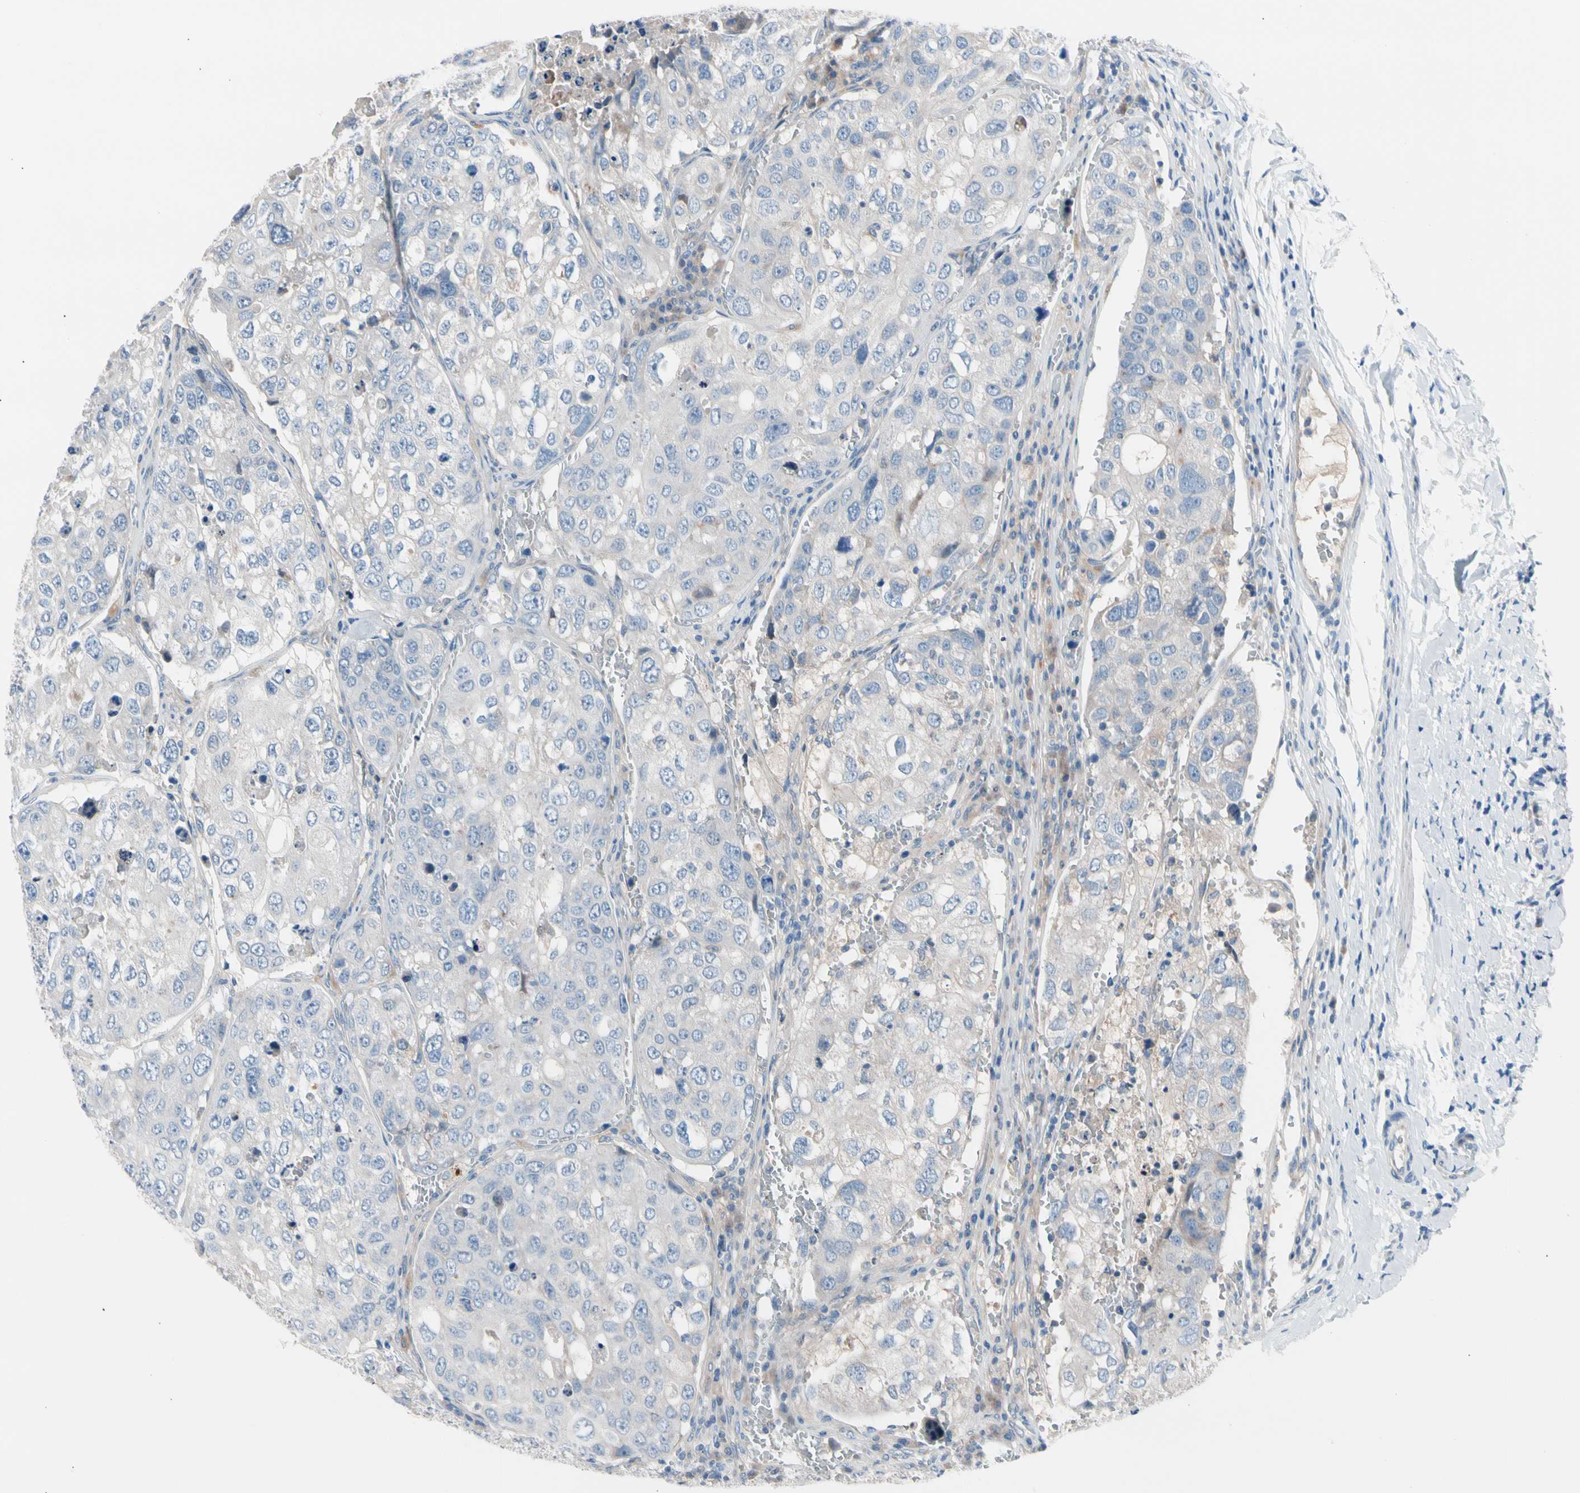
{"staining": {"intensity": "weak", "quantity": "<25%", "location": "cytoplasmic/membranous"}, "tissue": "urothelial cancer", "cell_type": "Tumor cells", "image_type": "cancer", "snomed": [{"axis": "morphology", "description": "Urothelial carcinoma, High grade"}, {"axis": "topography", "description": "Lymph node"}, {"axis": "topography", "description": "Urinary bladder"}], "caption": "This is an IHC micrograph of human high-grade urothelial carcinoma. There is no staining in tumor cells.", "gene": "CASQ1", "patient": {"sex": "male", "age": 51}}